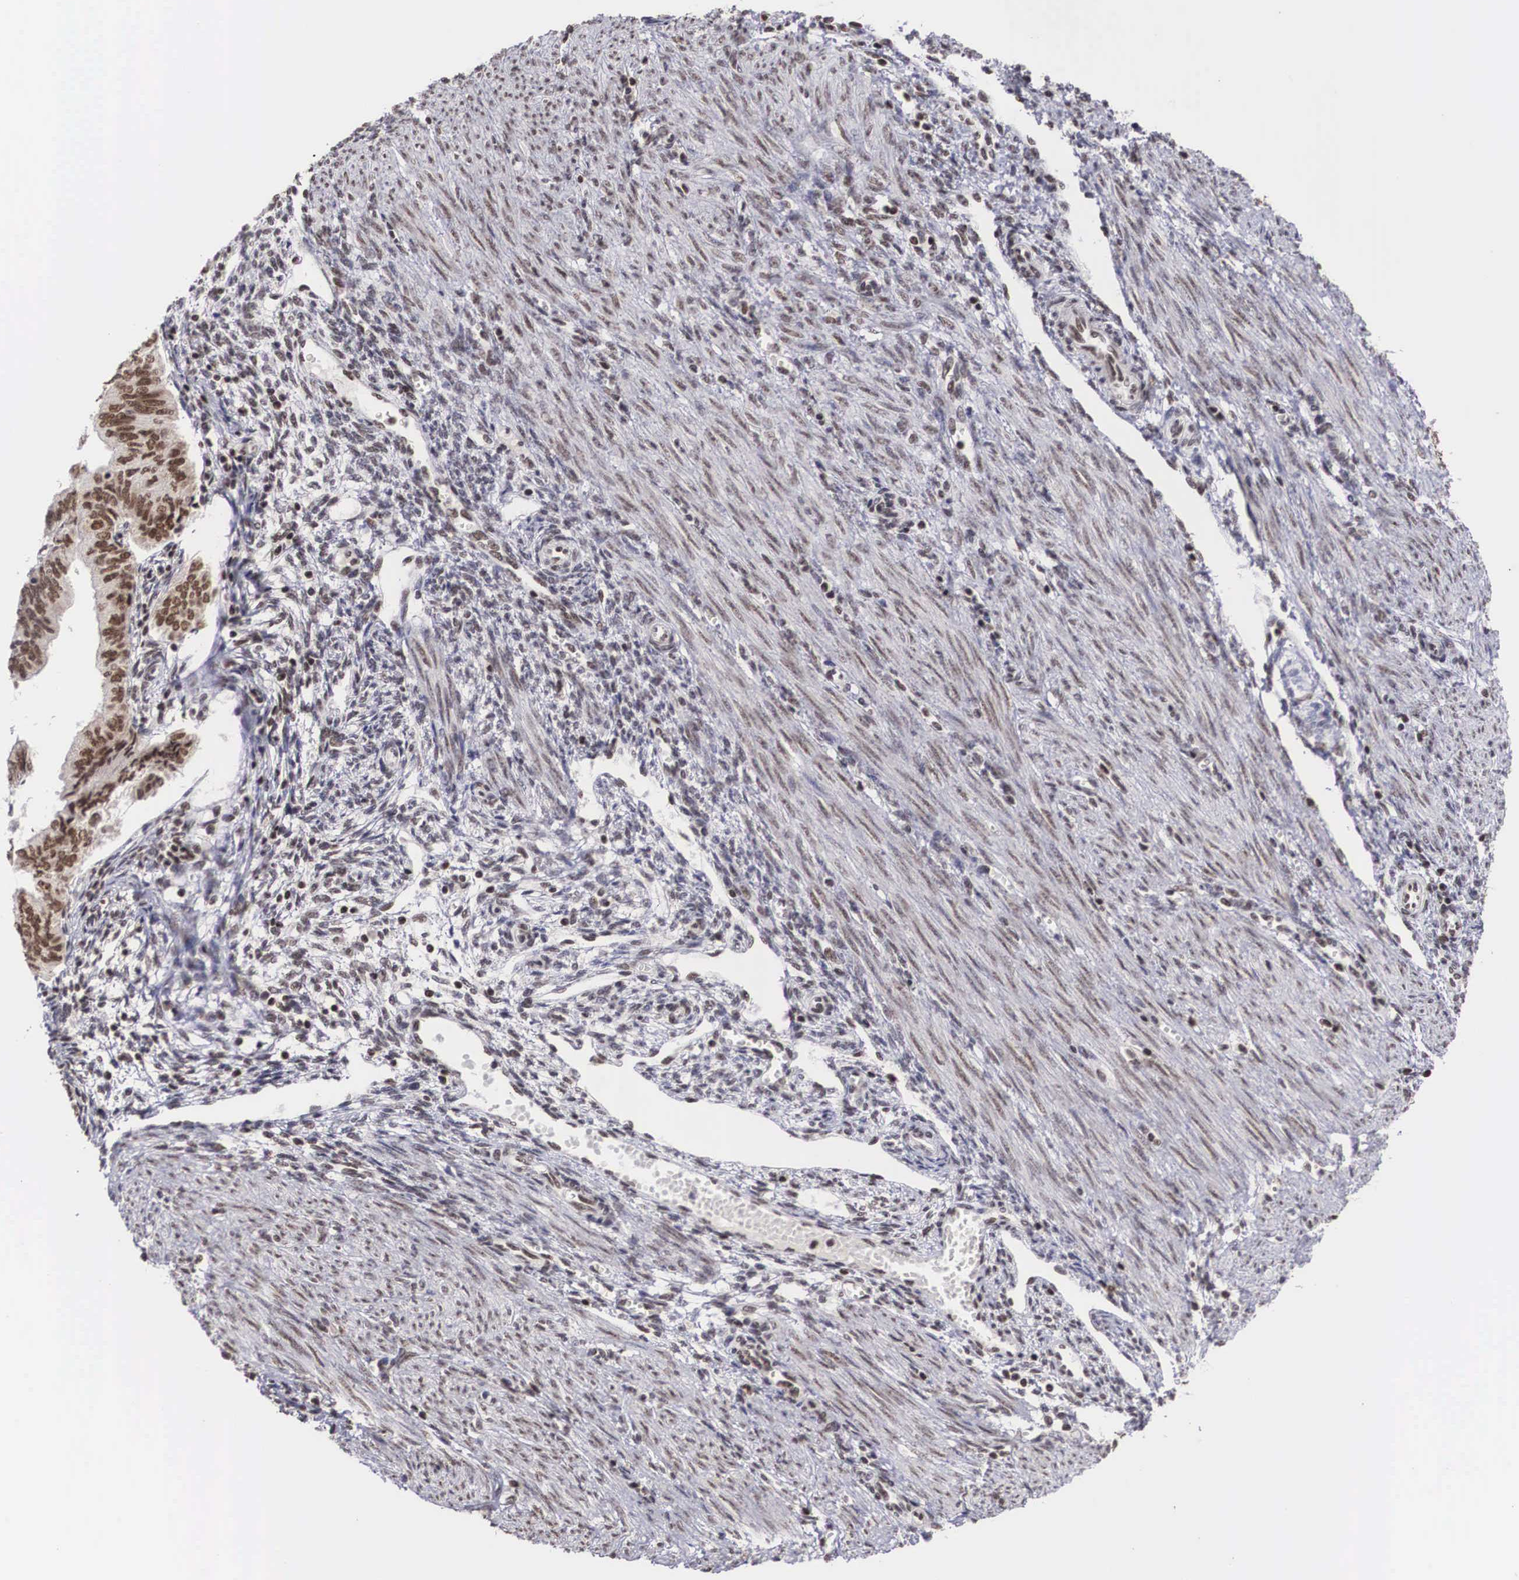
{"staining": {"intensity": "strong", "quantity": ">75%", "location": "nuclear"}, "tissue": "endometrial cancer", "cell_type": "Tumor cells", "image_type": "cancer", "snomed": [{"axis": "morphology", "description": "Adenocarcinoma, NOS"}, {"axis": "topography", "description": "Endometrium"}], "caption": "Protein expression analysis of human endometrial cancer reveals strong nuclear positivity in approximately >75% of tumor cells.", "gene": "HTATSF1", "patient": {"sex": "female", "age": 51}}